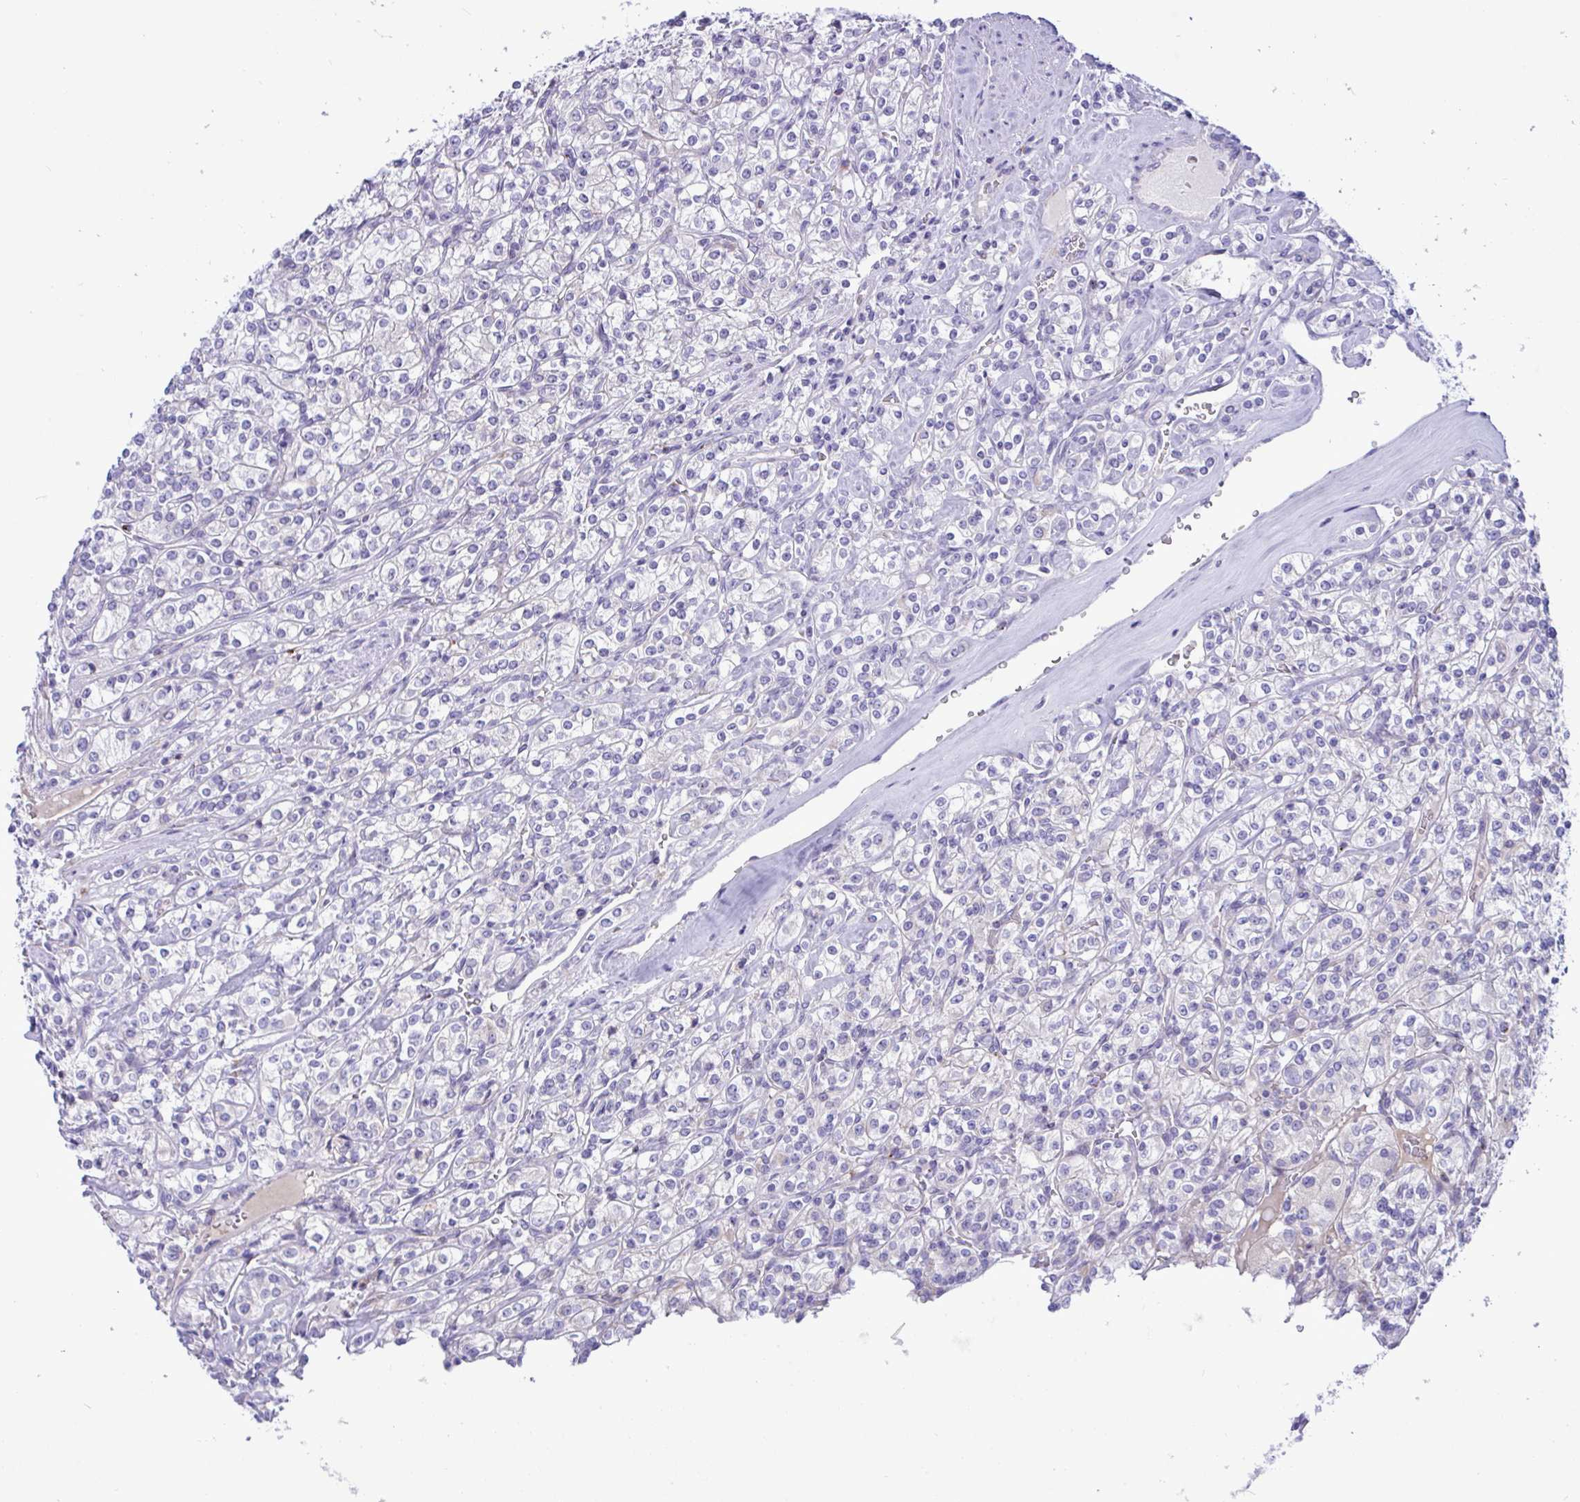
{"staining": {"intensity": "negative", "quantity": "none", "location": "none"}, "tissue": "renal cancer", "cell_type": "Tumor cells", "image_type": "cancer", "snomed": [{"axis": "morphology", "description": "Adenocarcinoma, NOS"}, {"axis": "topography", "description": "Kidney"}], "caption": "There is no significant staining in tumor cells of renal cancer. Nuclei are stained in blue.", "gene": "SREBF1", "patient": {"sex": "male", "age": 77}}